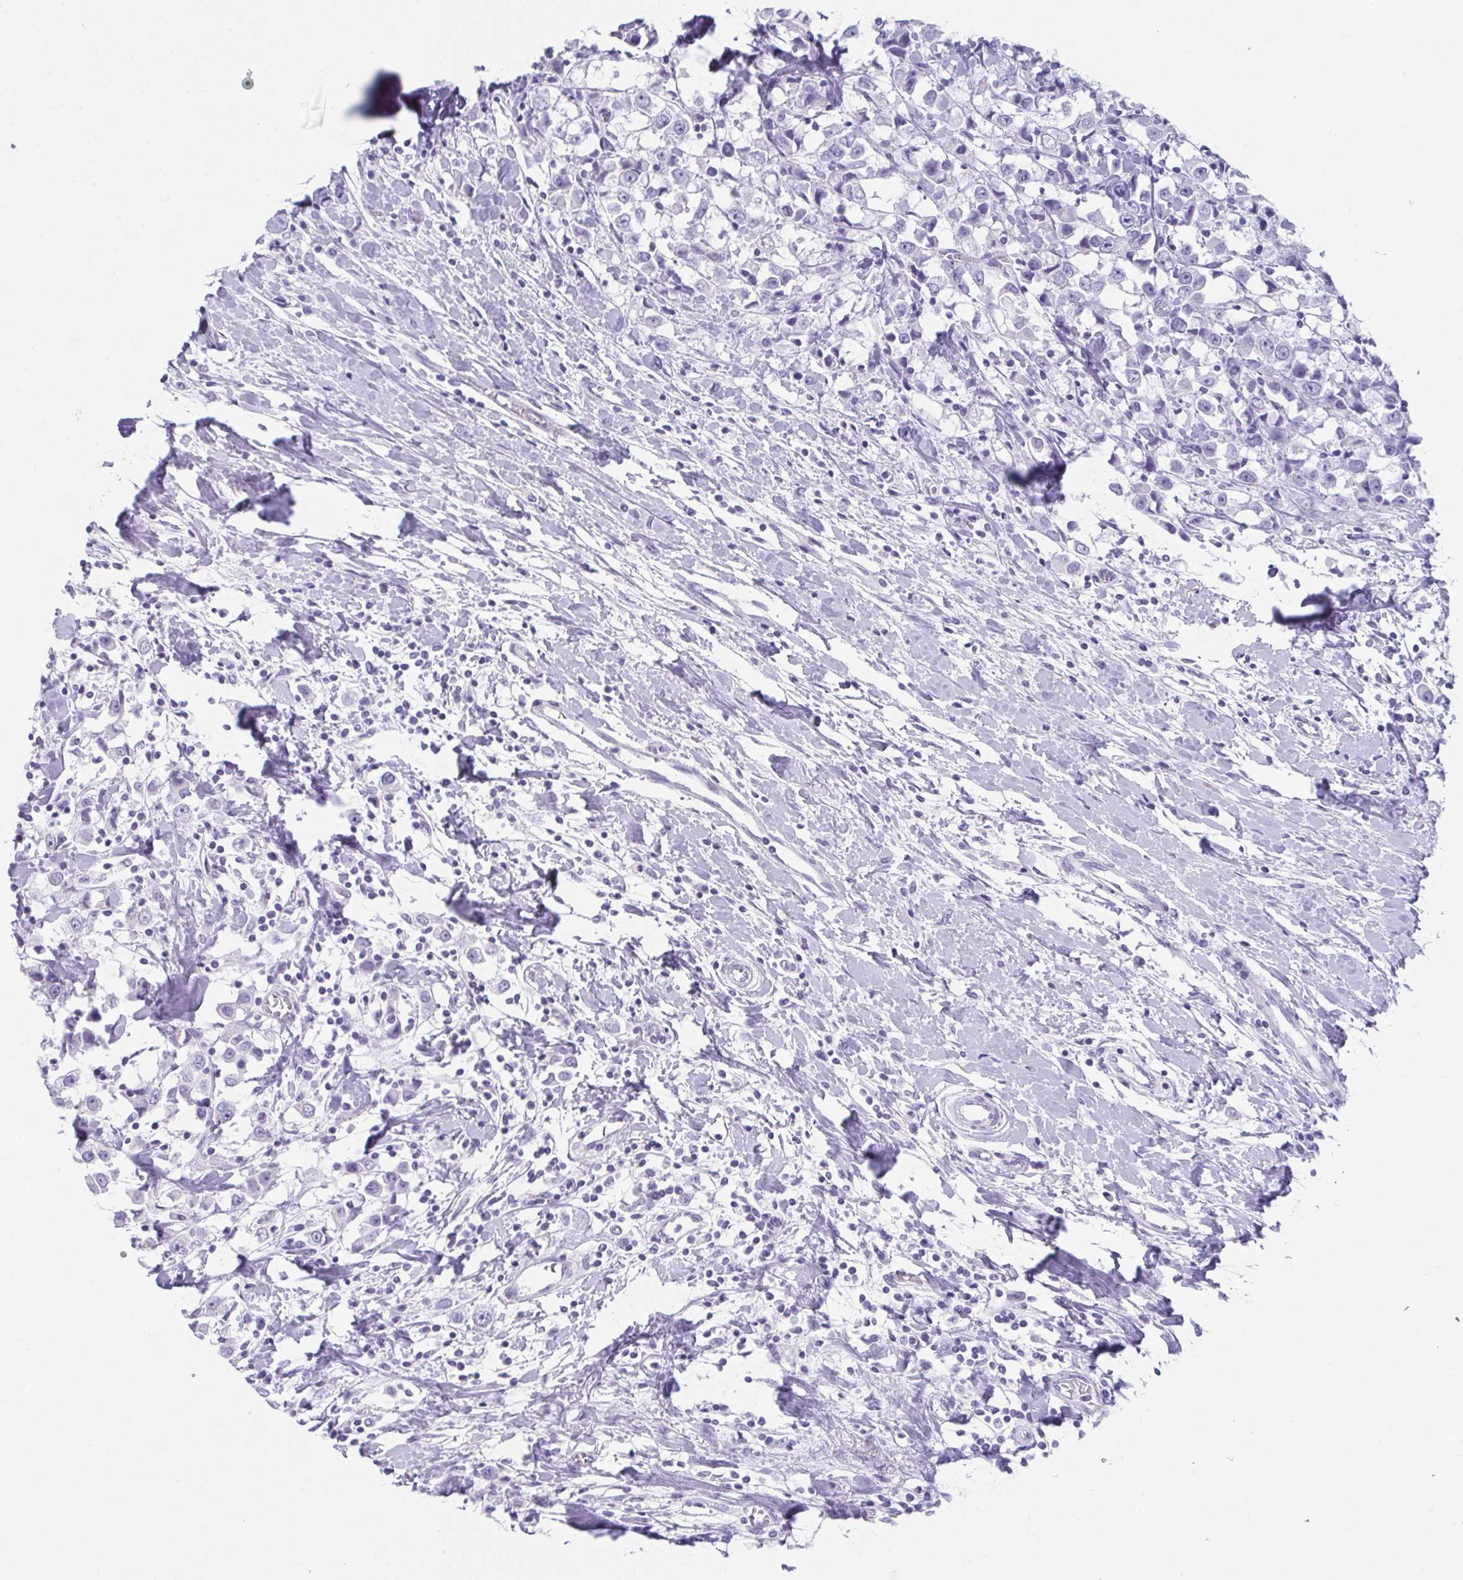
{"staining": {"intensity": "negative", "quantity": "none", "location": "none"}, "tissue": "breast cancer", "cell_type": "Tumor cells", "image_type": "cancer", "snomed": [{"axis": "morphology", "description": "Duct carcinoma"}, {"axis": "topography", "description": "Breast"}], "caption": "The image shows no significant positivity in tumor cells of breast cancer (intraductal carcinoma). (DAB IHC with hematoxylin counter stain).", "gene": "GHRL", "patient": {"sex": "female", "age": 61}}